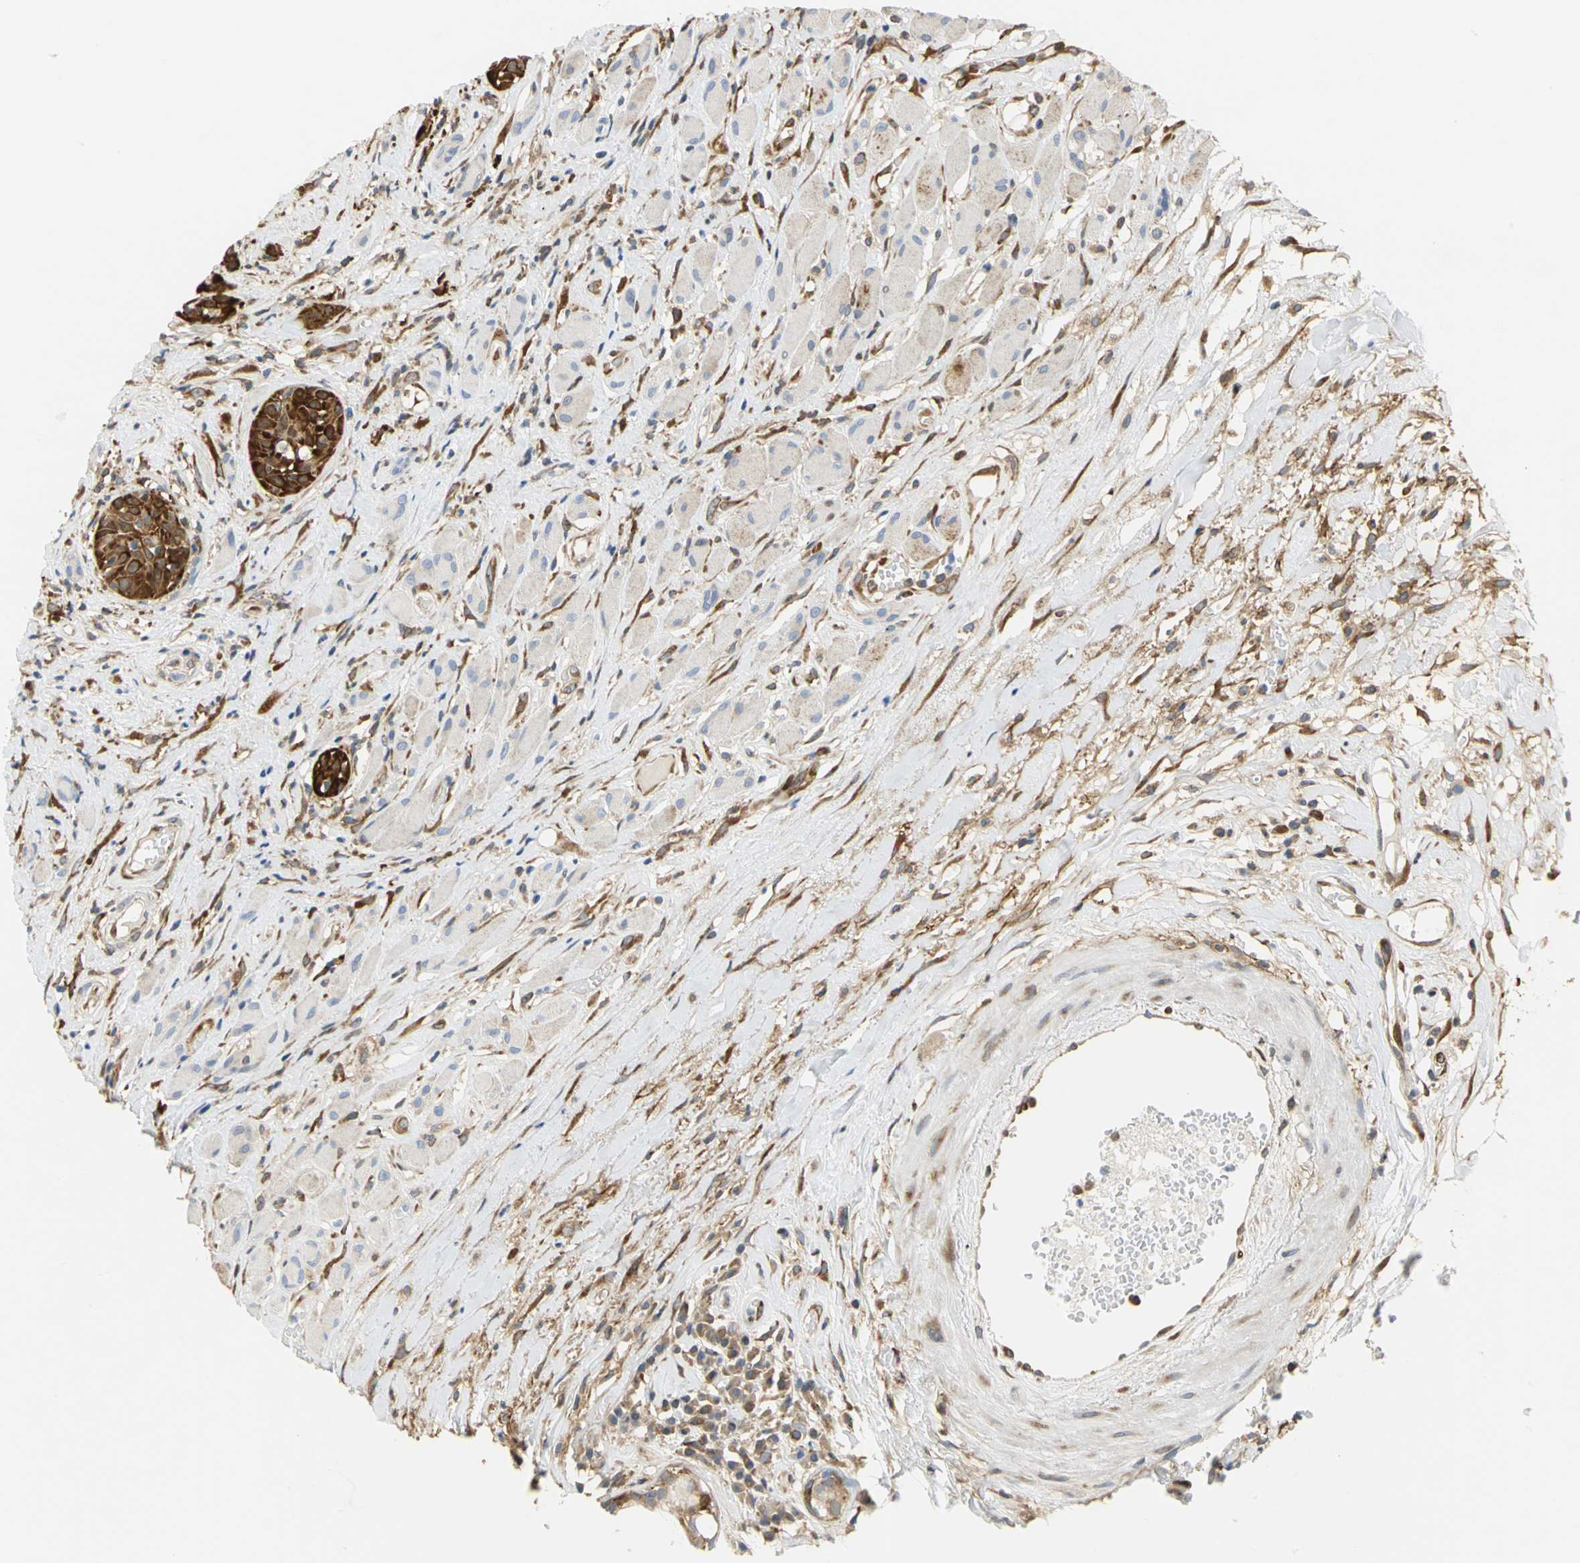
{"staining": {"intensity": "strong", "quantity": ">75%", "location": "cytoplasmic/membranous"}, "tissue": "head and neck cancer", "cell_type": "Tumor cells", "image_type": "cancer", "snomed": [{"axis": "morphology", "description": "Squamous cell carcinoma, NOS"}, {"axis": "topography", "description": "Head-Neck"}], "caption": "The photomicrograph reveals staining of head and neck squamous cell carcinoma, revealing strong cytoplasmic/membranous protein expression (brown color) within tumor cells.", "gene": "YBX1", "patient": {"sex": "male", "age": 62}}